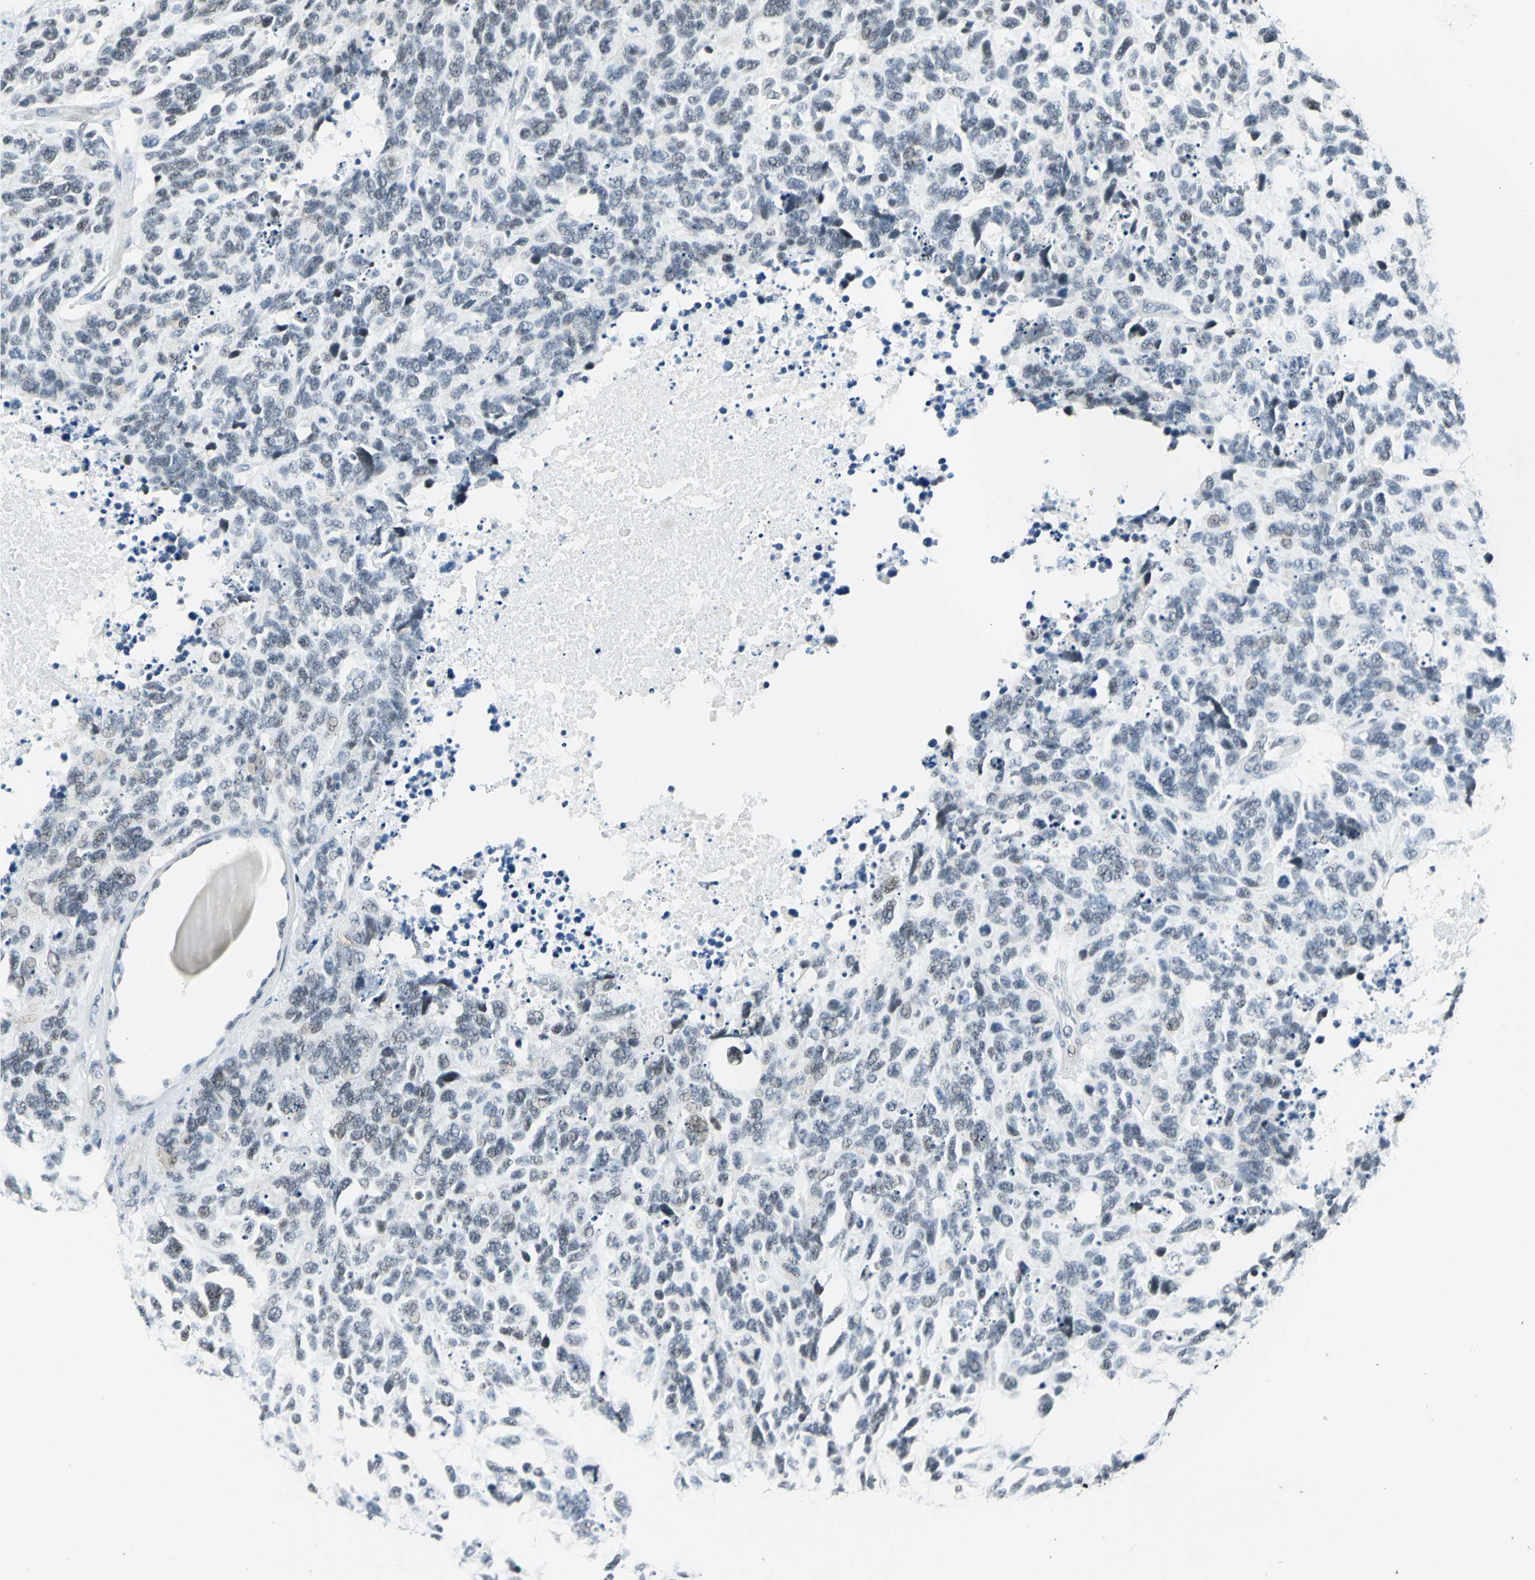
{"staining": {"intensity": "weak", "quantity": "25%-75%", "location": "cytoplasmic/membranous,nuclear"}, "tissue": "lung cancer", "cell_type": "Tumor cells", "image_type": "cancer", "snomed": [{"axis": "morphology", "description": "Neoplasm, malignant, NOS"}, {"axis": "topography", "description": "Lung"}], "caption": "This is a histology image of immunohistochemistry (IHC) staining of malignant neoplasm (lung), which shows weak positivity in the cytoplasmic/membranous and nuclear of tumor cells.", "gene": "MTA1", "patient": {"sex": "female", "age": 58}}